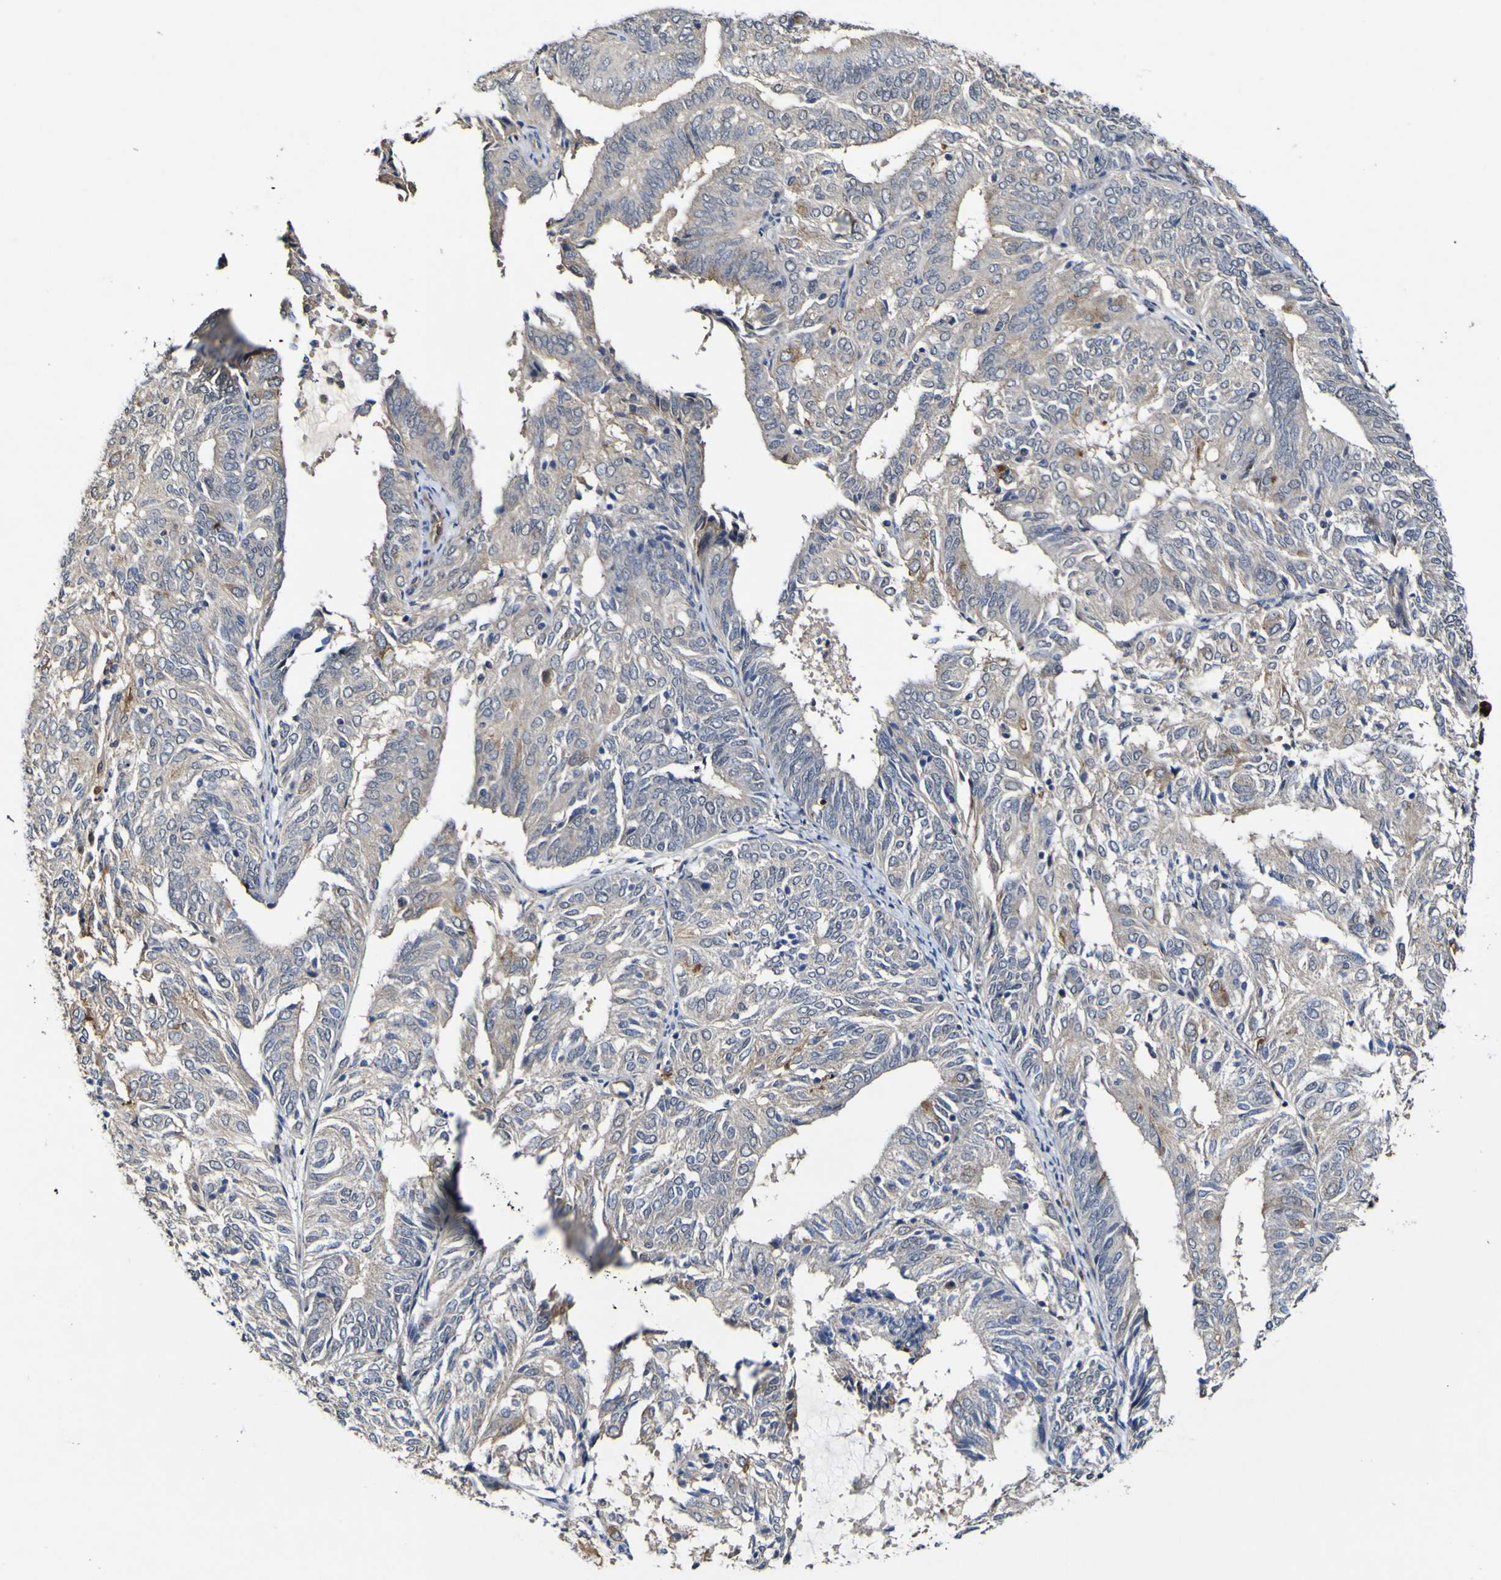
{"staining": {"intensity": "negative", "quantity": "none", "location": "none"}, "tissue": "endometrial cancer", "cell_type": "Tumor cells", "image_type": "cancer", "snomed": [{"axis": "morphology", "description": "Adenocarcinoma, NOS"}, {"axis": "topography", "description": "Uterus"}], "caption": "DAB immunohistochemical staining of human endometrial cancer (adenocarcinoma) demonstrates no significant staining in tumor cells.", "gene": "CCL2", "patient": {"sex": "female", "age": 60}}